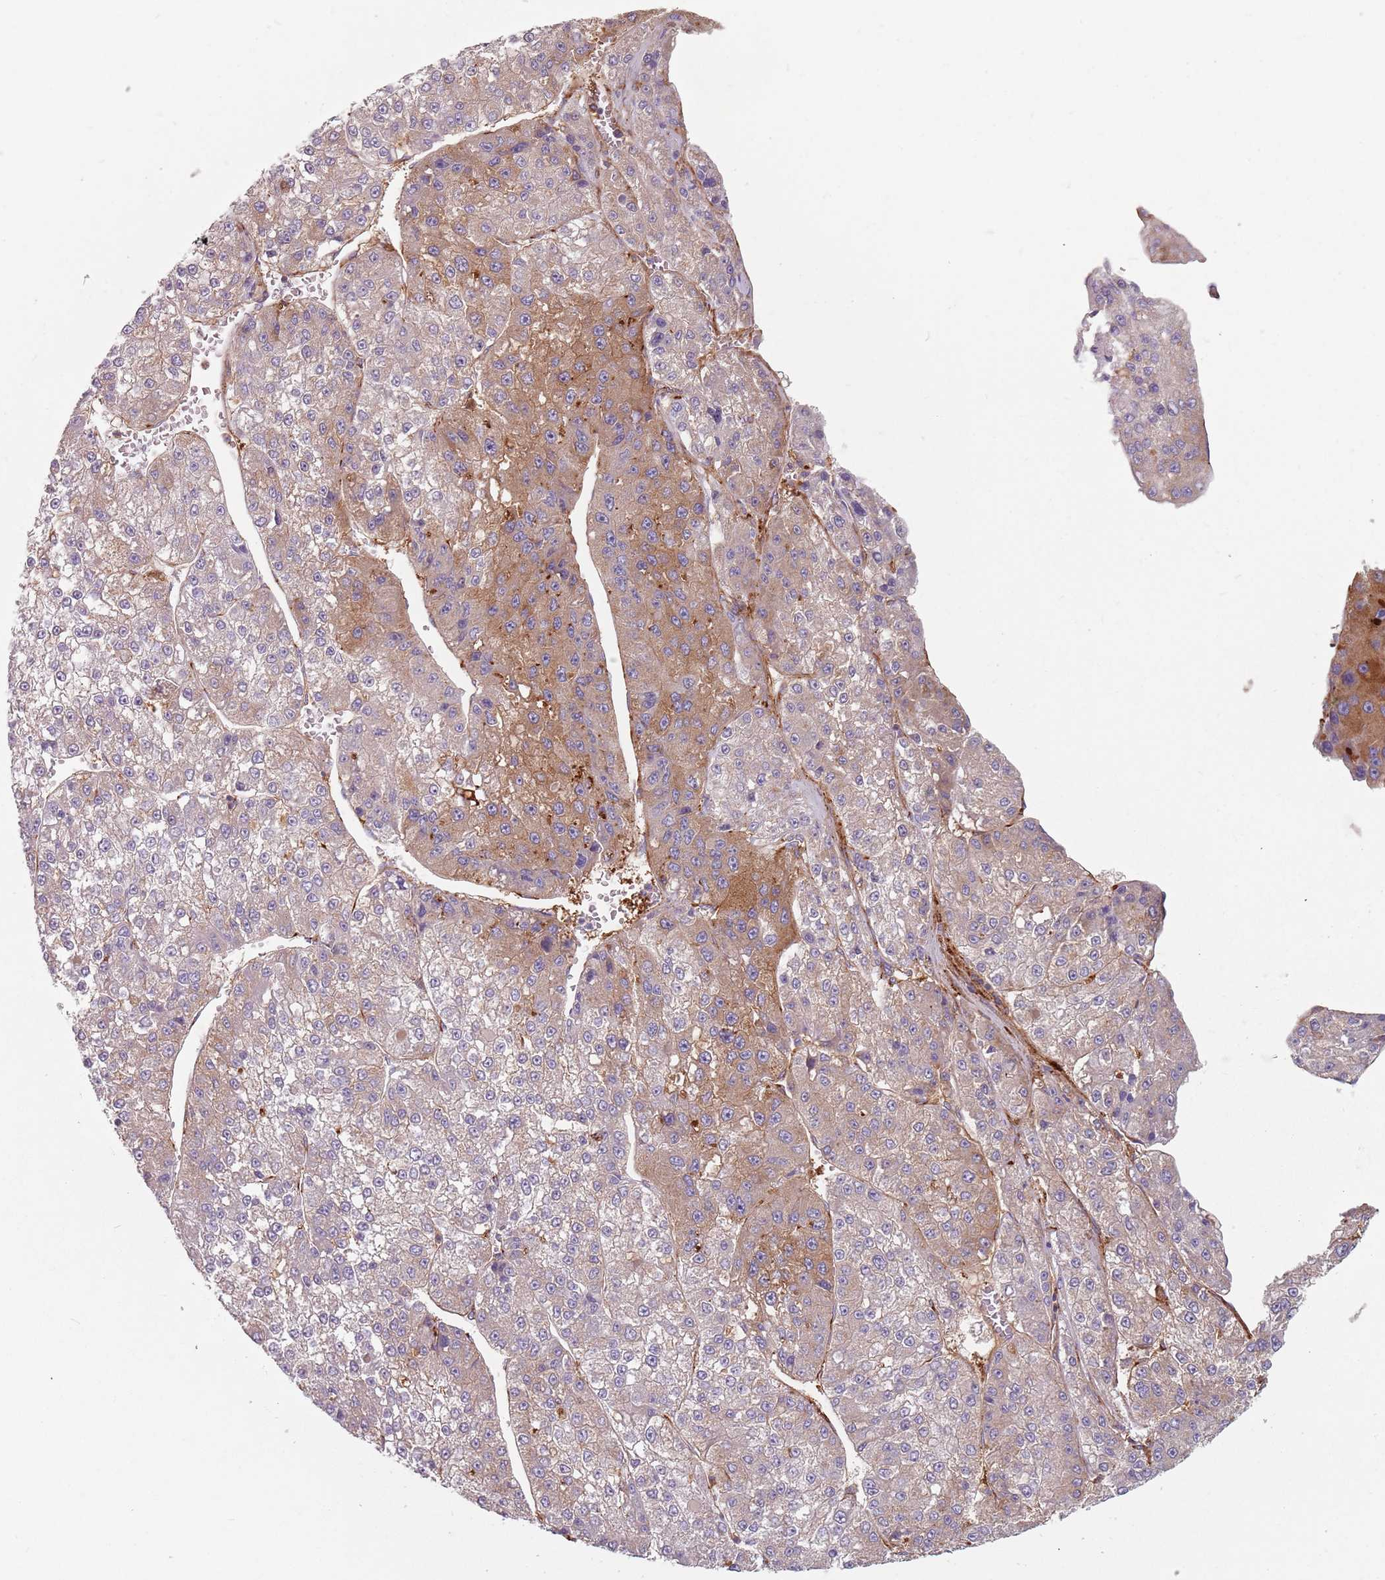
{"staining": {"intensity": "moderate", "quantity": "<25%", "location": "cytoplasmic/membranous"}, "tissue": "liver cancer", "cell_type": "Tumor cells", "image_type": "cancer", "snomed": [{"axis": "morphology", "description": "Carcinoma, Hepatocellular, NOS"}, {"axis": "topography", "description": "Liver"}], "caption": "The immunohistochemical stain labels moderate cytoplasmic/membranous staining in tumor cells of liver cancer (hepatocellular carcinoma) tissue.", "gene": "TPD52L2", "patient": {"sex": "female", "age": 73}}